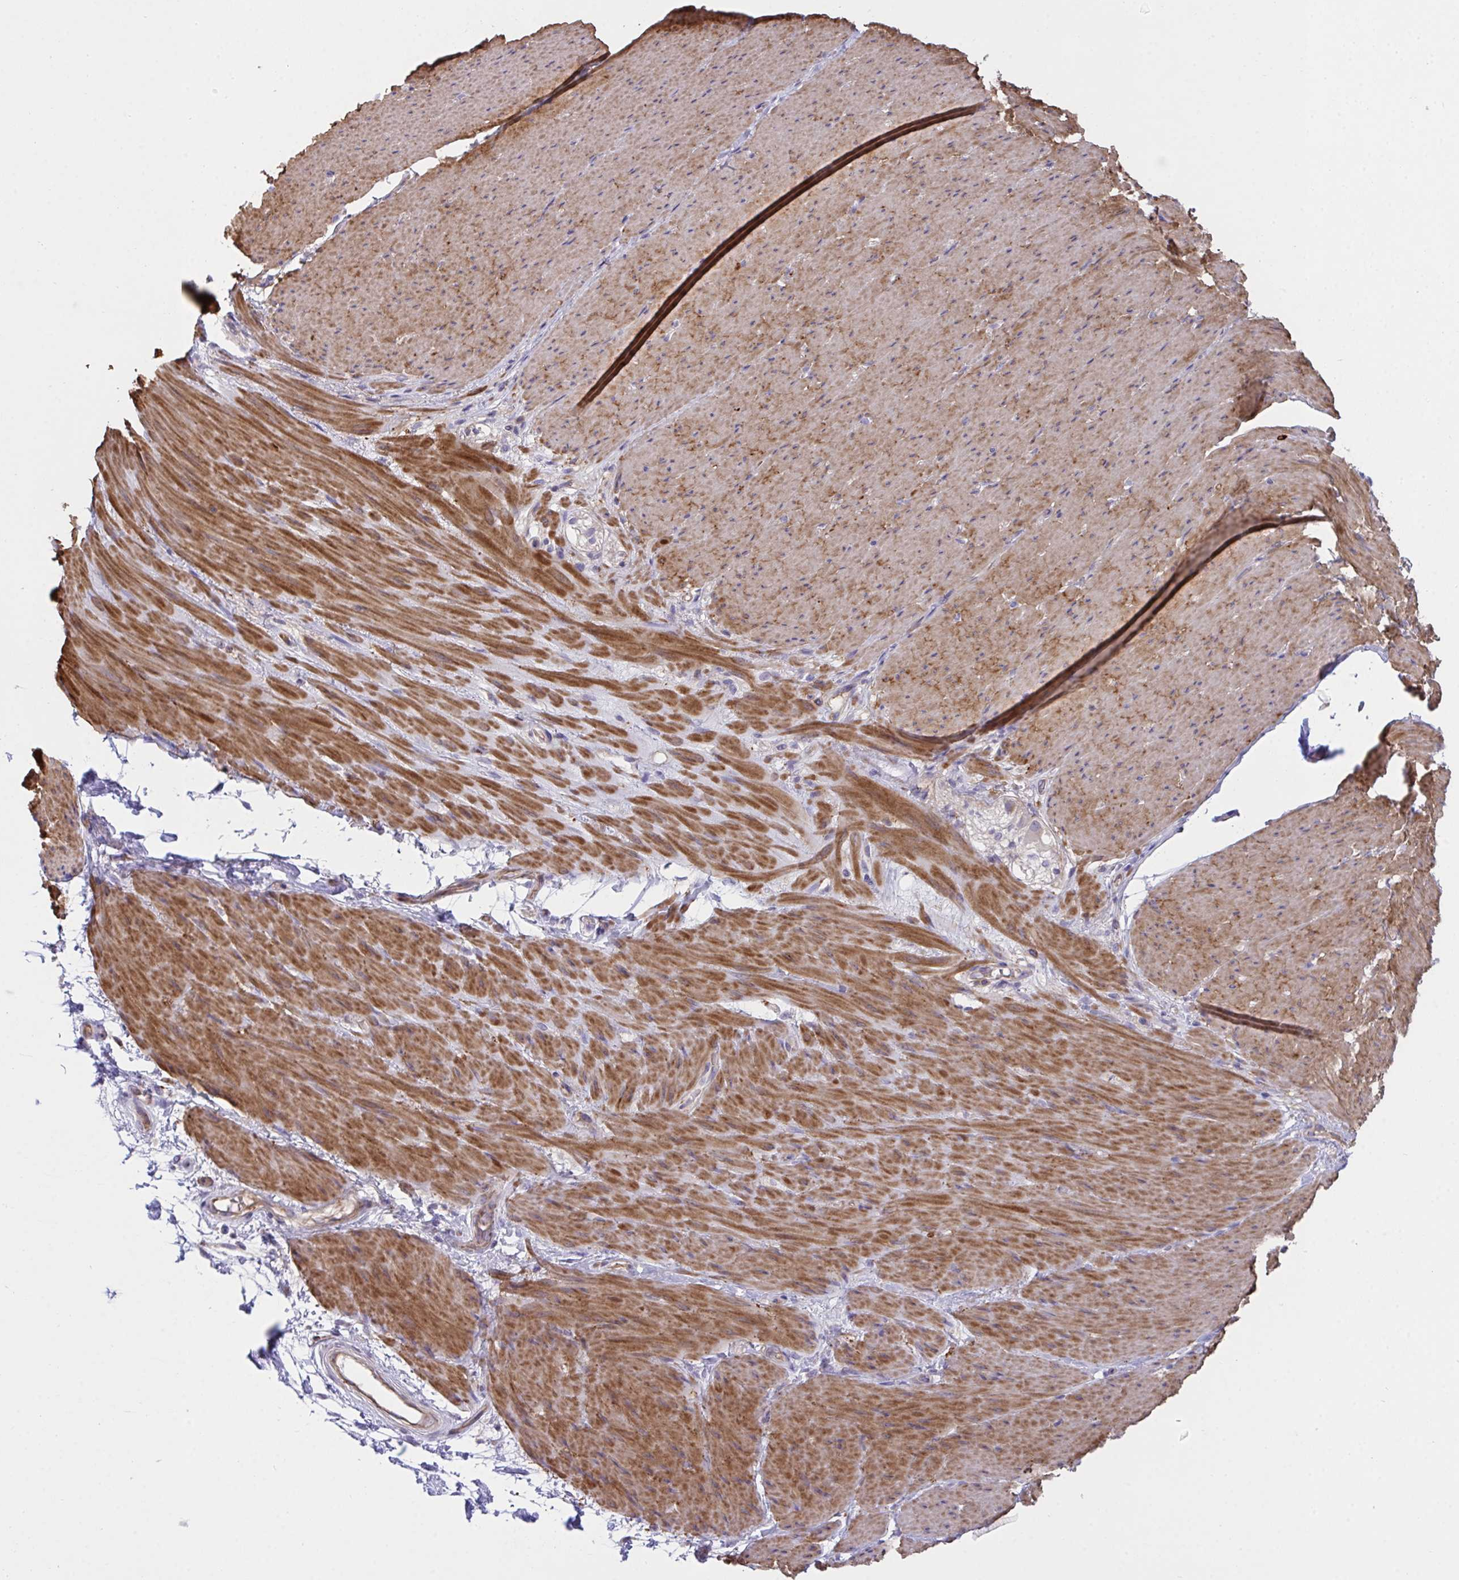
{"staining": {"intensity": "strong", "quantity": ">75%", "location": "cytoplasmic/membranous"}, "tissue": "smooth muscle", "cell_type": "Smooth muscle cells", "image_type": "normal", "snomed": [{"axis": "morphology", "description": "Normal tissue, NOS"}, {"axis": "topography", "description": "Smooth muscle"}, {"axis": "topography", "description": "Rectum"}], "caption": "Immunohistochemistry (DAB (3,3'-diaminobenzidine)) staining of benign human smooth muscle displays strong cytoplasmic/membranous protein positivity in about >75% of smooth muscle cells.", "gene": "PPIH", "patient": {"sex": "male", "age": 53}}